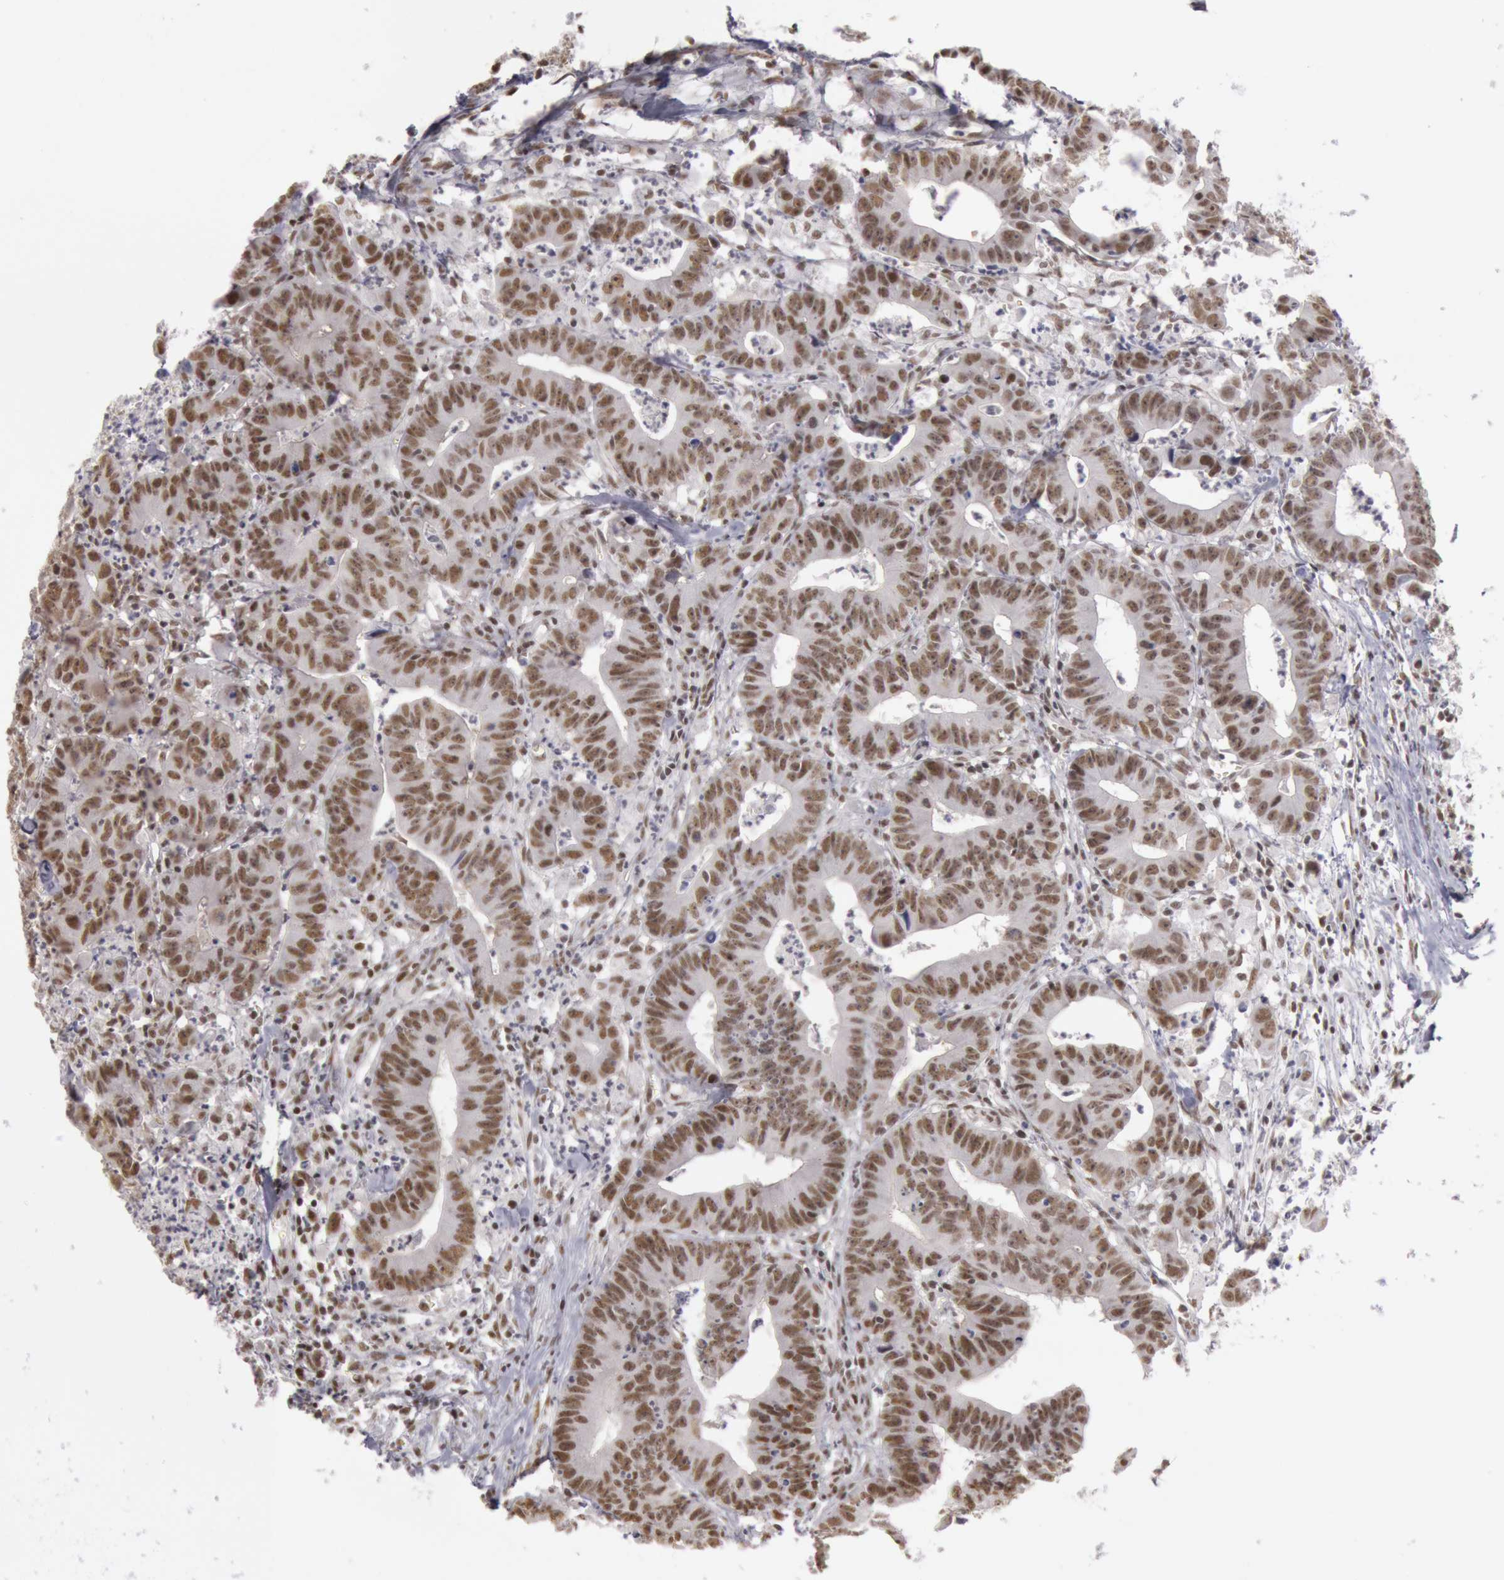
{"staining": {"intensity": "moderate", "quantity": ">75%", "location": "nuclear"}, "tissue": "colorectal cancer", "cell_type": "Tumor cells", "image_type": "cancer", "snomed": [{"axis": "morphology", "description": "Adenocarcinoma, NOS"}, {"axis": "topography", "description": "Colon"}], "caption": "Immunohistochemistry (IHC) micrograph of human colorectal adenocarcinoma stained for a protein (brown), which shows medium levels of moderate nuclear expression in approximately >75% of tumor cells.", "gene": "ESS2", "patient": {"sex": "male", "age": 55}}